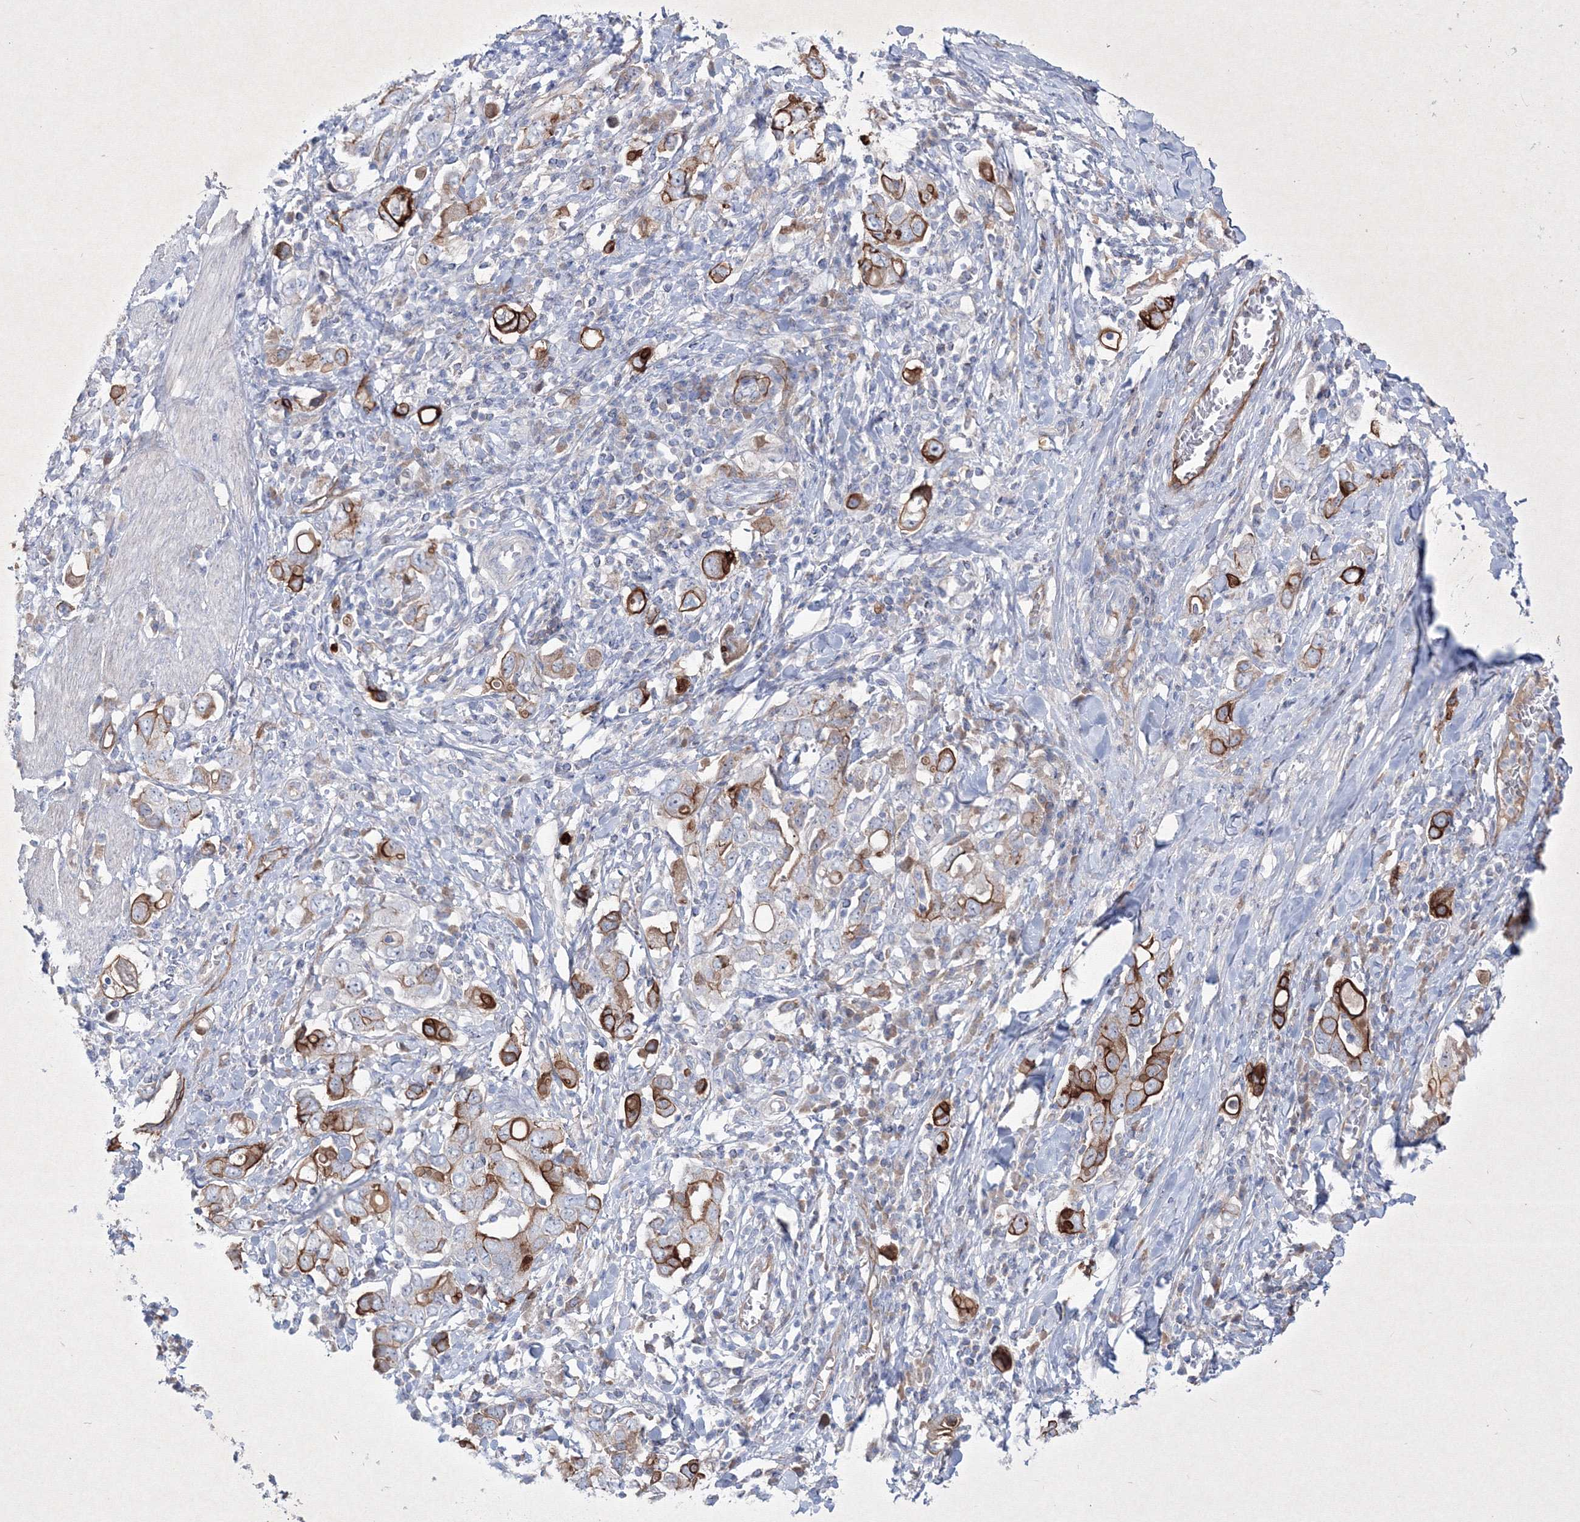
{"staining": {"intensity": "strong", "quantity": ">75%", "location": "cytoplasmic/membranous"}, "tissue": "stomach cancer", "cell_type": "Tumor cells", "image_type": "cancer", "snomed": [{"axis": "morphology", "description": "Adenocarcinoma, NOS"}, {"axis": "topography", "description": "Stomach, upper"}], "caption": "This histopathology image exhibits immunohistochemistry (IHC) staining of stomach adenocarcinoma, with high strong cytoplasmic/membranous expression in about >75% of tumor cells.", "gene": "TMEM139", "patient": {"sex": "male", "age": 62}}